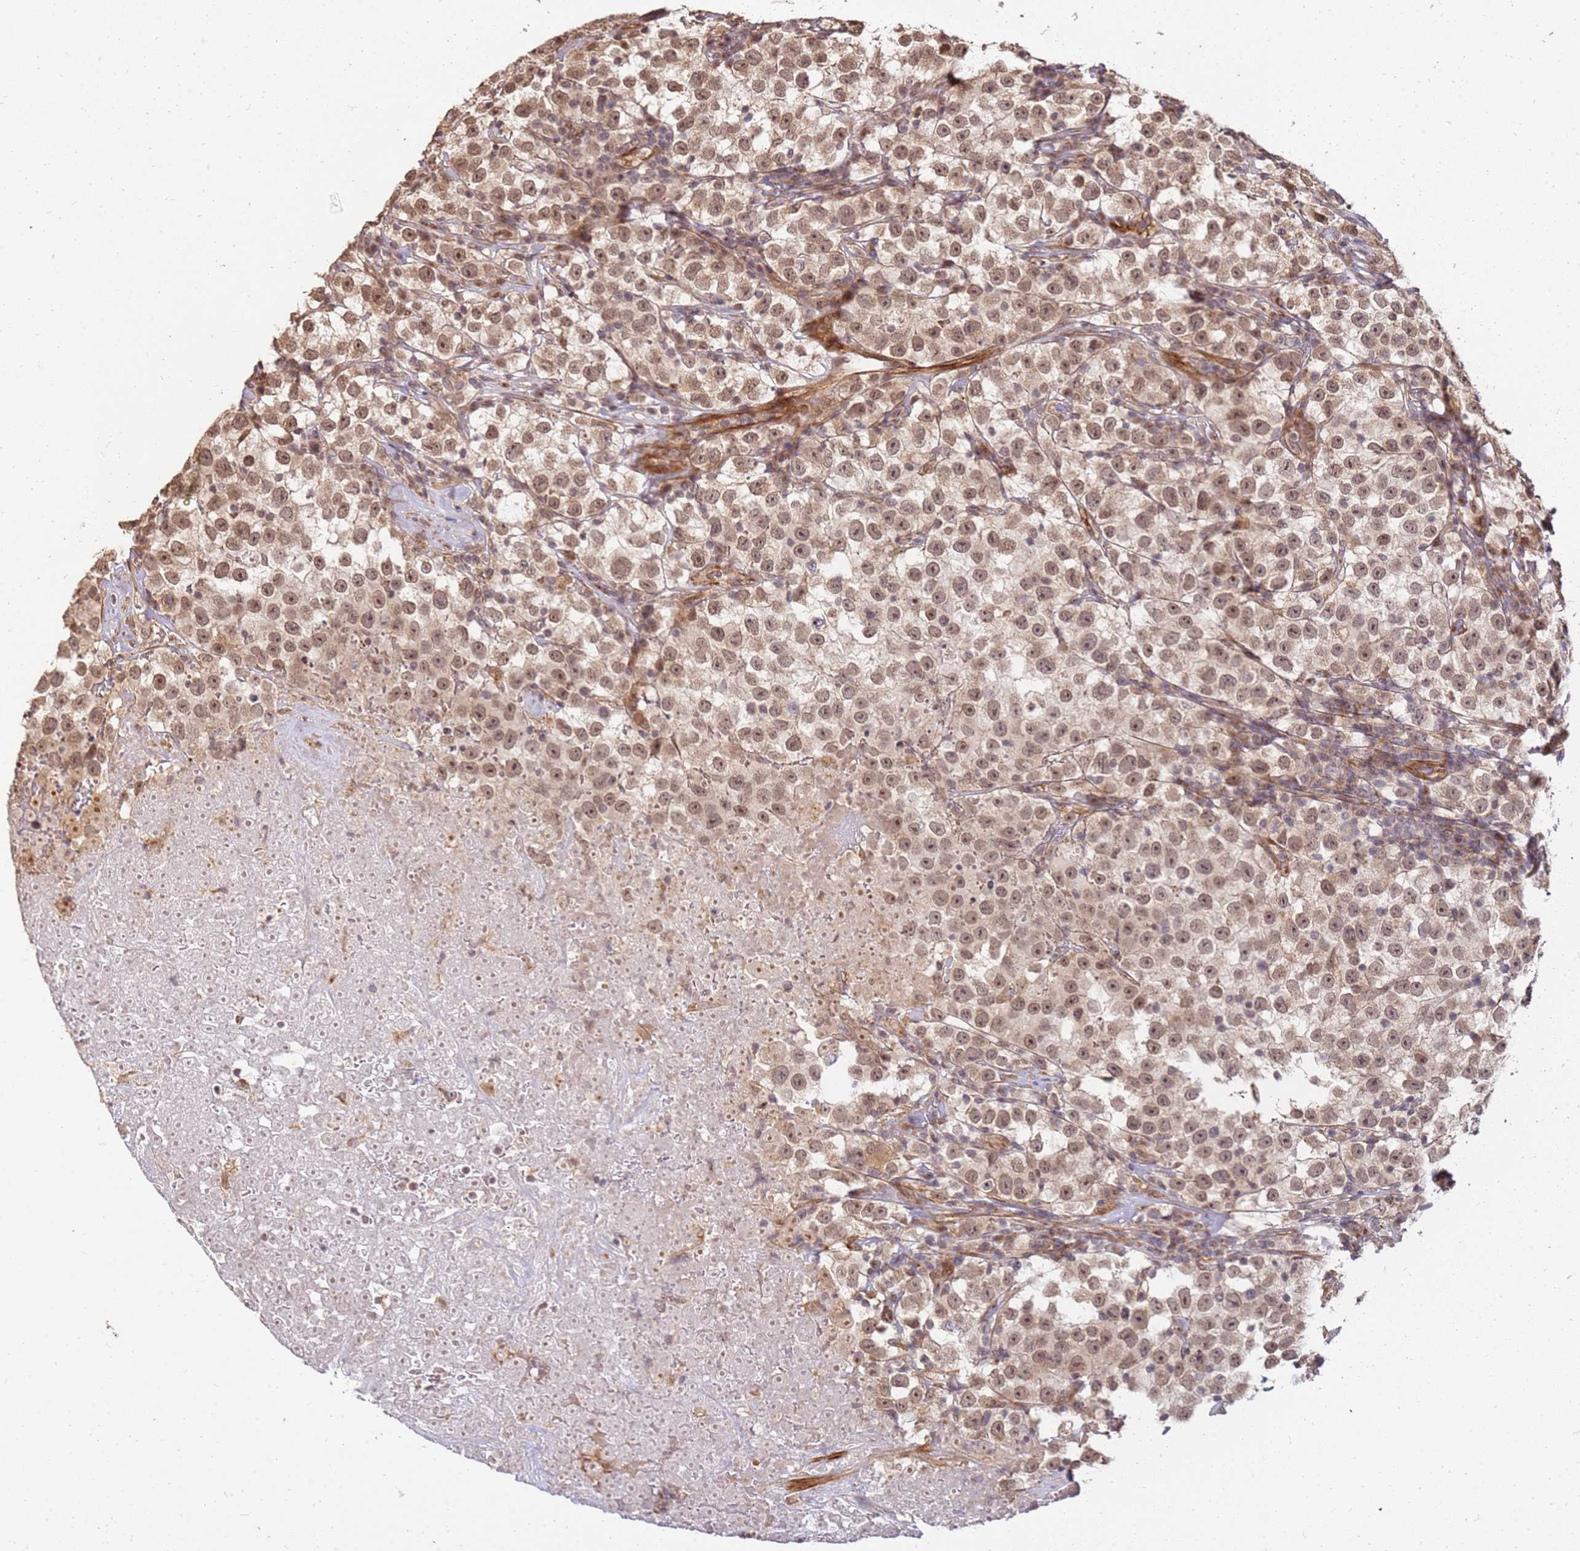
{"staining": {"intensity": "moderate", "quantity": ">75%", "location": "nuclear"}, "tissue": "testis cancer", "cell_type": "Tumor cells", "image_type": "cancer", "snomed": [{"axis": "morphology", "description": "Seminoma, NOS"}, {"axis": "topography", "description": "Testis"}], "caption": "There is medium levels of moderate nuclear positivity in tumor cells of seminoma (testis), as demonstrated by immunohistochemical staining (brown color).", "gene": "ST18", "patient": {"sex": "male", "age": 22}}